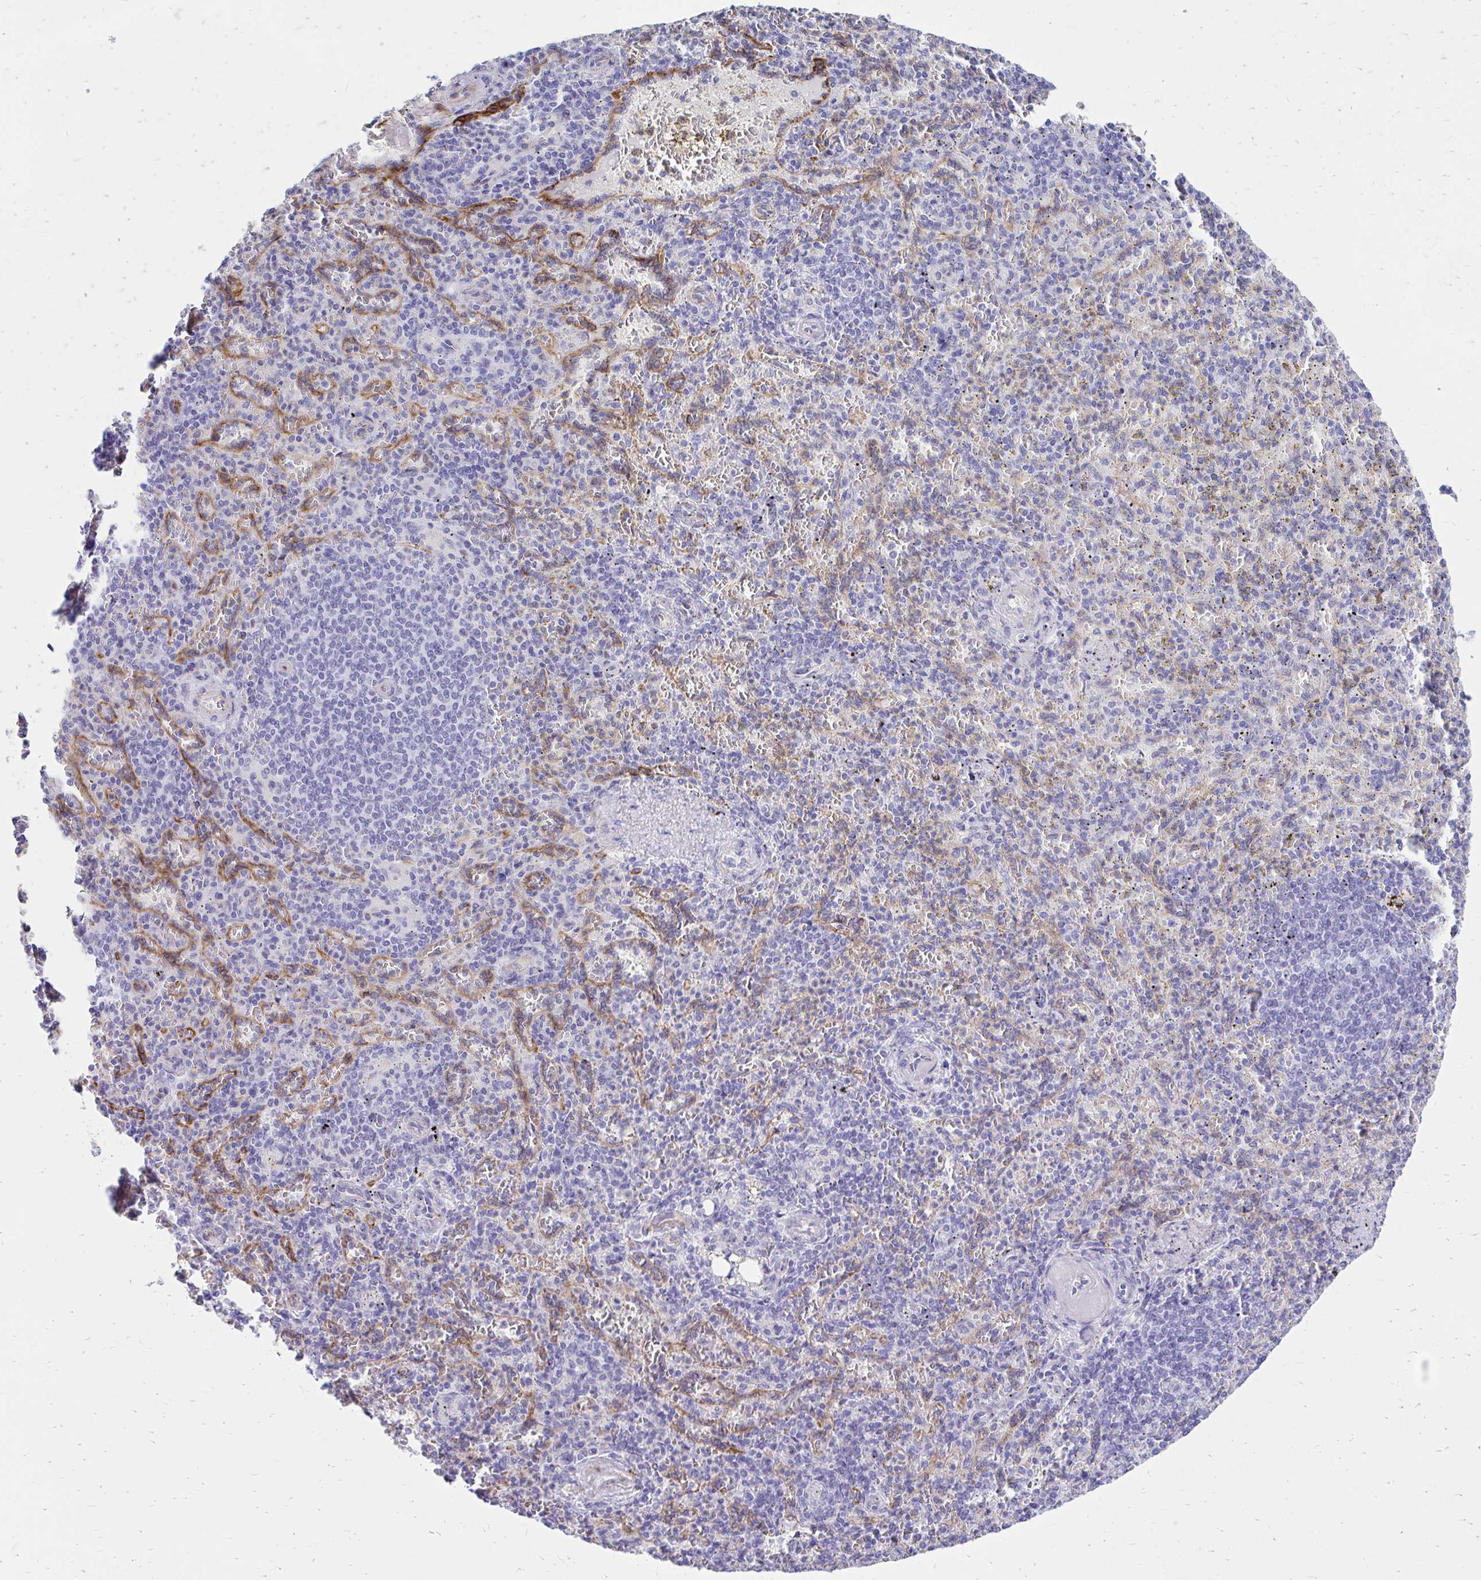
{"staining": {"intensity": "negative", "quantity": "none", "location": "none"}, "tissue": "spleen", "cell_type": "Cells in red pulp", "image_type": "normal", "snomed": [{"axis": "morphology", "description": "Normal tissue, NOS"}, {"axis": "topography", "description": "Spleen"}], "caption": "IHC of benign spleen demonstrates no staining in cells in red pulp.", "gene": "ENSG00000285953", "patient": {"sex": "female", "age": 74}}